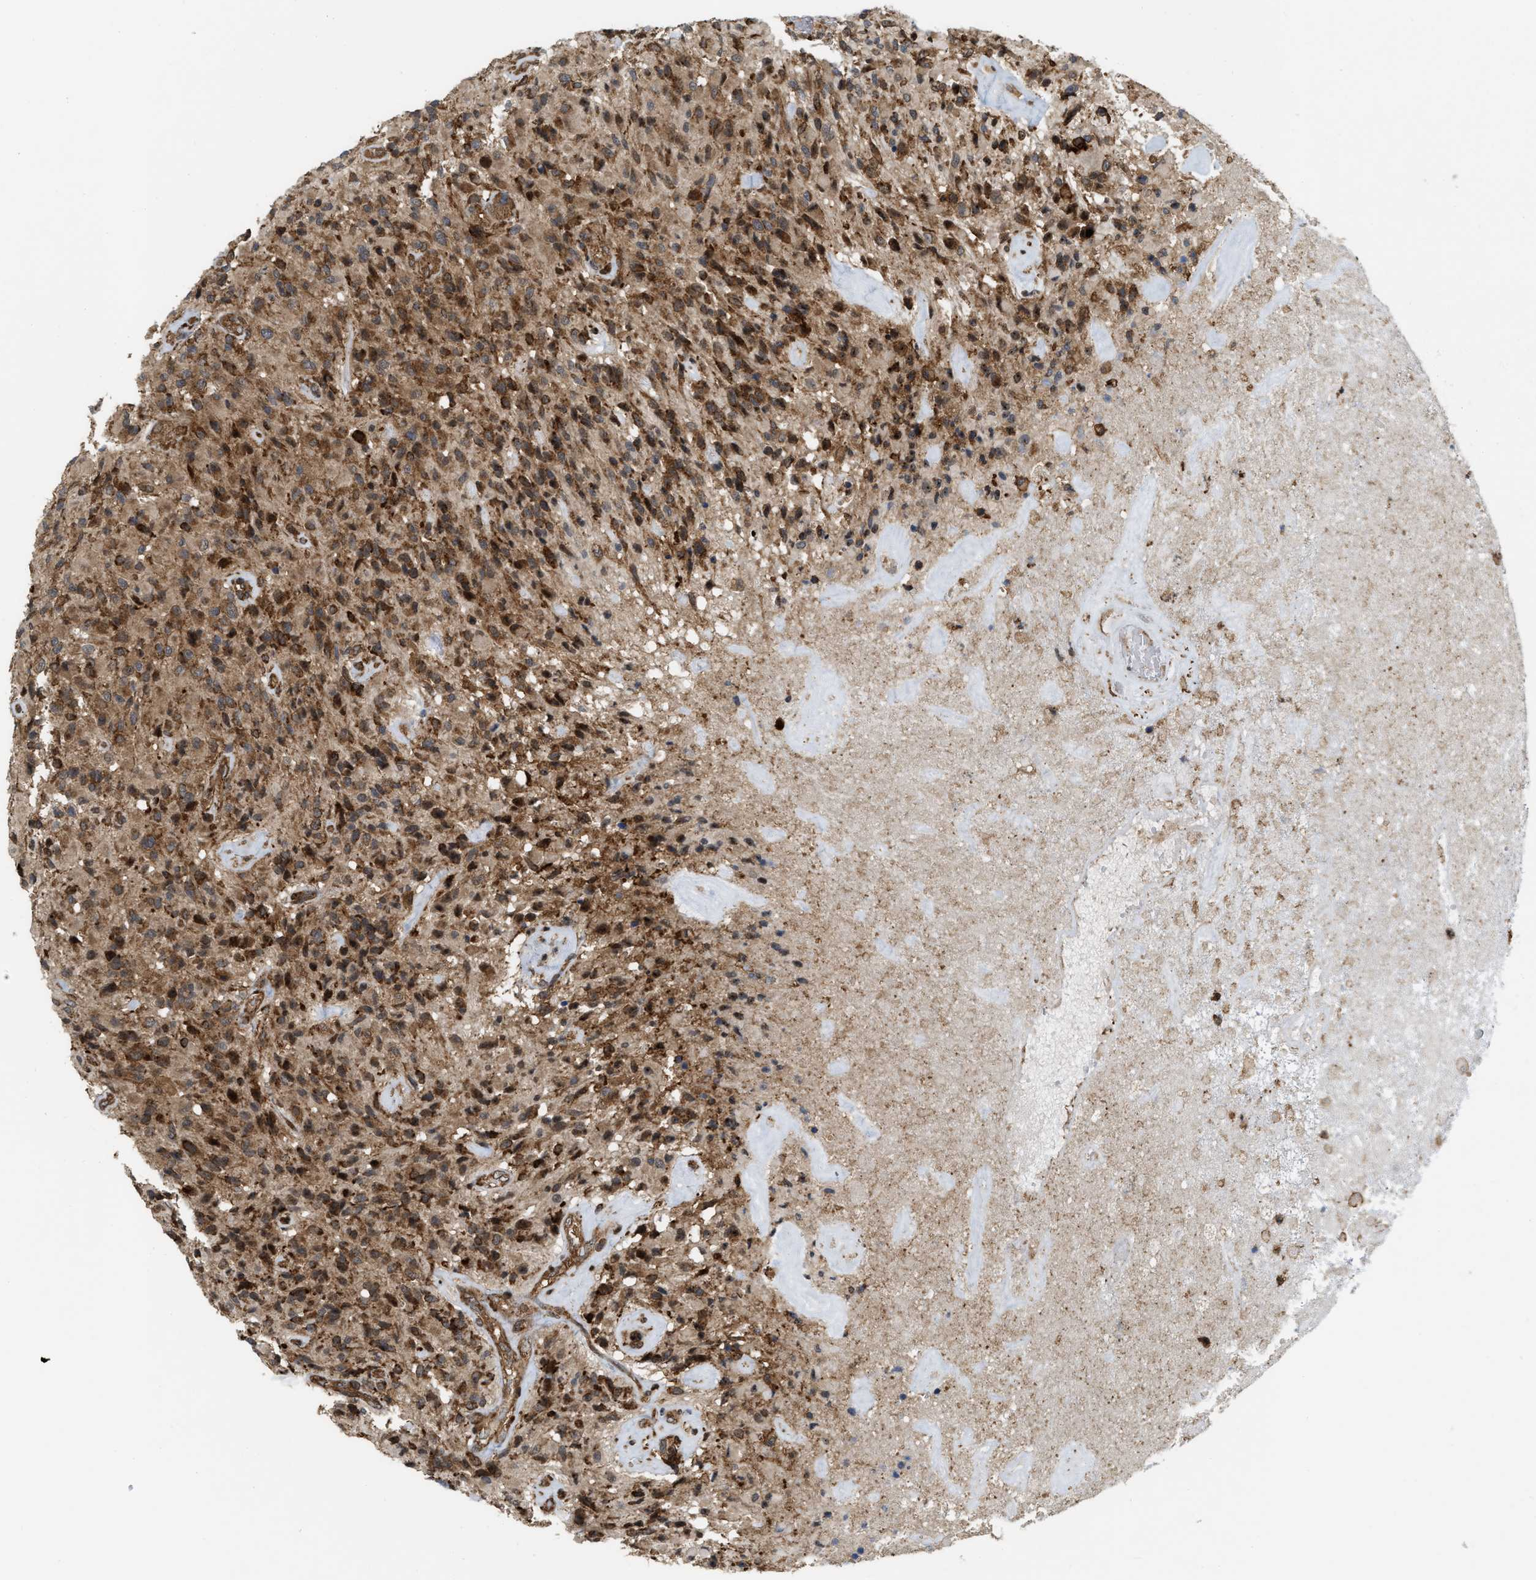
{"staining": {"intensity": "strong", "quantity": ">75%", "location": "cytoplasmic/membranous"}, "tissue": "glioma", "cell_type": "Tumor cells", "image_type": "cancer", "snomed": [{"axis": "morphology", "description": "Glioma, malignant, High grade"}, {"axis": "topography", "description": "Brain"}], "caption": "The histopathology image displays immunohistochemical staining of malignant glioma (high-grade). There is strong cytoplasmic/membranous staining is identified in approximately >75% of tumor cells.", "gene": "IQCE", "patient": {"sex": "male", "age": 71}}